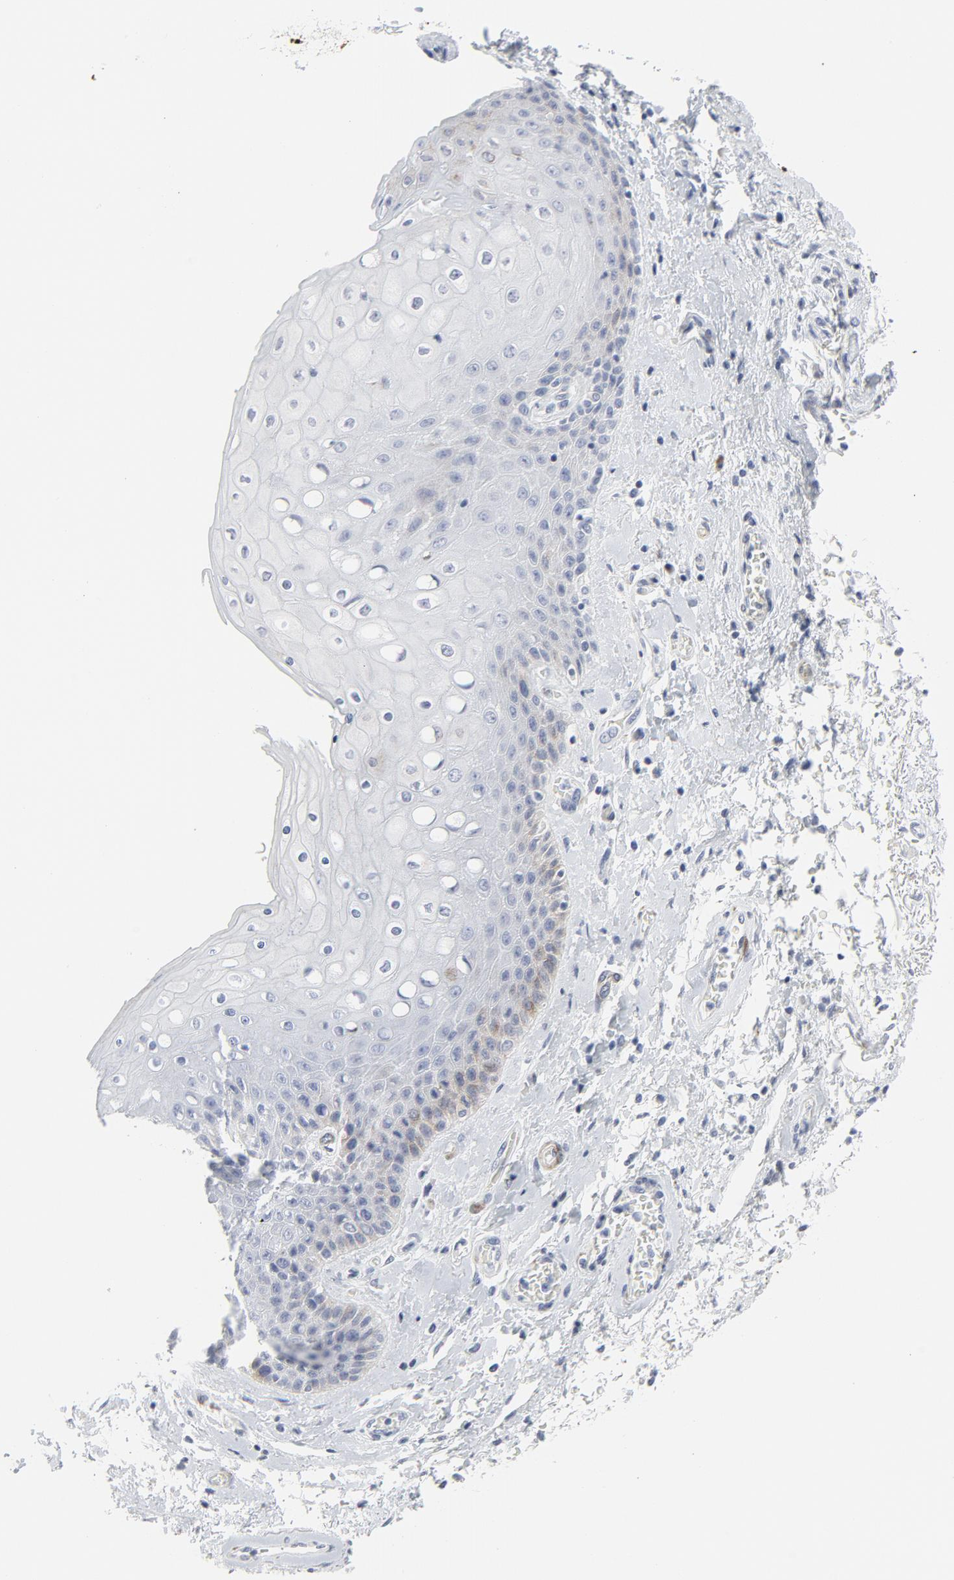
{"staining": {"intensity": "negative", "quantity": "none", "location": "none"}, "tissue": "skin", "cell_type": "Epidermal cells", "image_type": "normal", "snomed": [{"axis": "morphology", "description": "Normal tissue, NOS"}, {"axis": "topography", "description": "Anal"}], "caption": "High power microscopy micrograph of an IHC photomicrograph of unremarkable skin, revealing no significant expression in epidermal cells.", "gene": "TUBB1", "patient": {"sex": "female", "age": 46}}